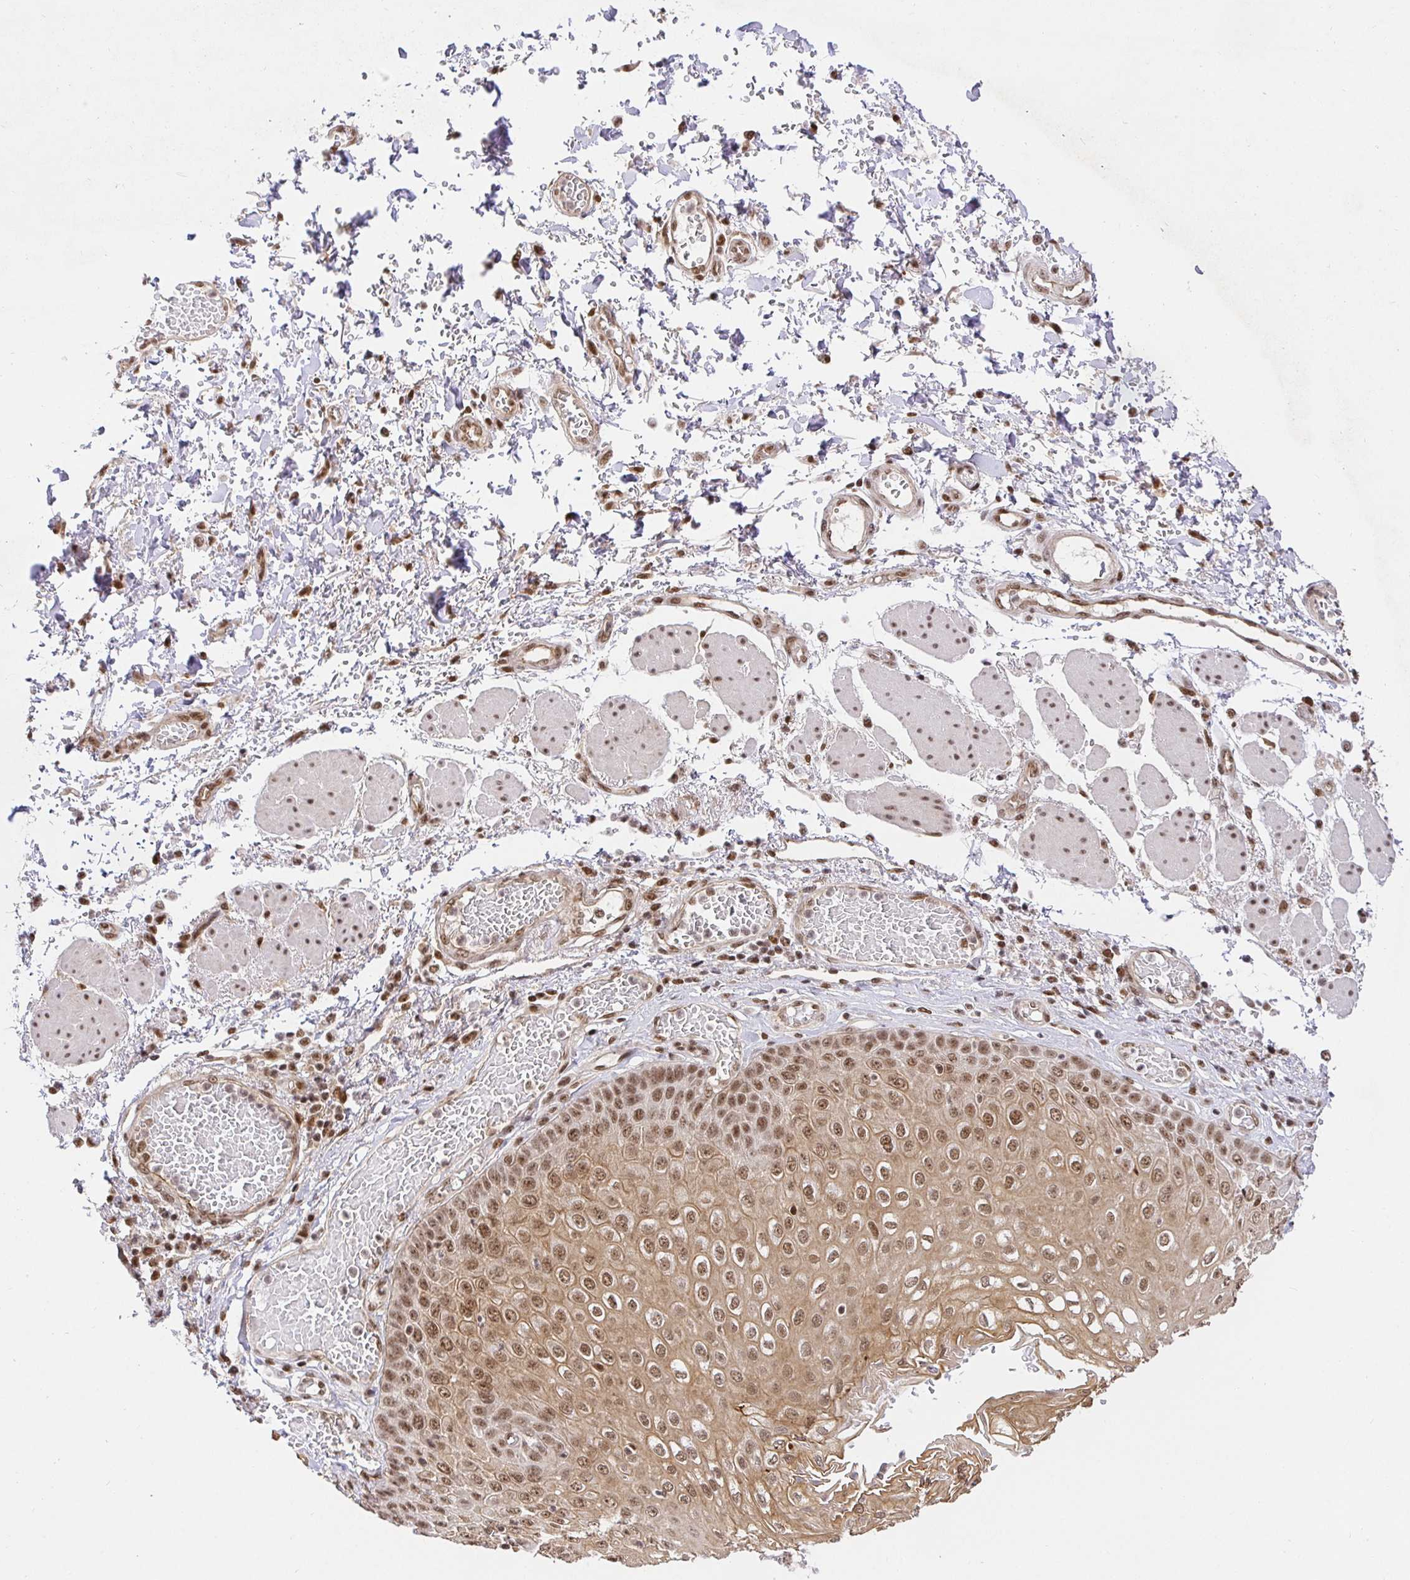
{"staining": {"intensity": "moderate", "quantity": ">75%", "location": "cytoplasmic/membranous,nuclear"}, "tissue": "esophagus", "cell_type": "Squamous epithelial cells", "image_type": "normal", "snomed": [{"axis": "morphology", "description": "Normal tissue, NOS"}, {"axis": "morphology", "description": "Adenocarcinoma, NOS"}, {"axis": "topography", "description": "Esophagus"}], "caption": "Esophagus stained with DAB (3,3'-diaminobenzidine) immunohistochemistry (IHC) reveals medium levels of moderate cytoplasmic/membranous,nuclear staining in approximately >75% of squamous epithelial cells. (brown staining indicates protein expression, while blue staining denotes nuclei).", "gene": "USF1", "patient": {"sex": "male", "age": 81}}